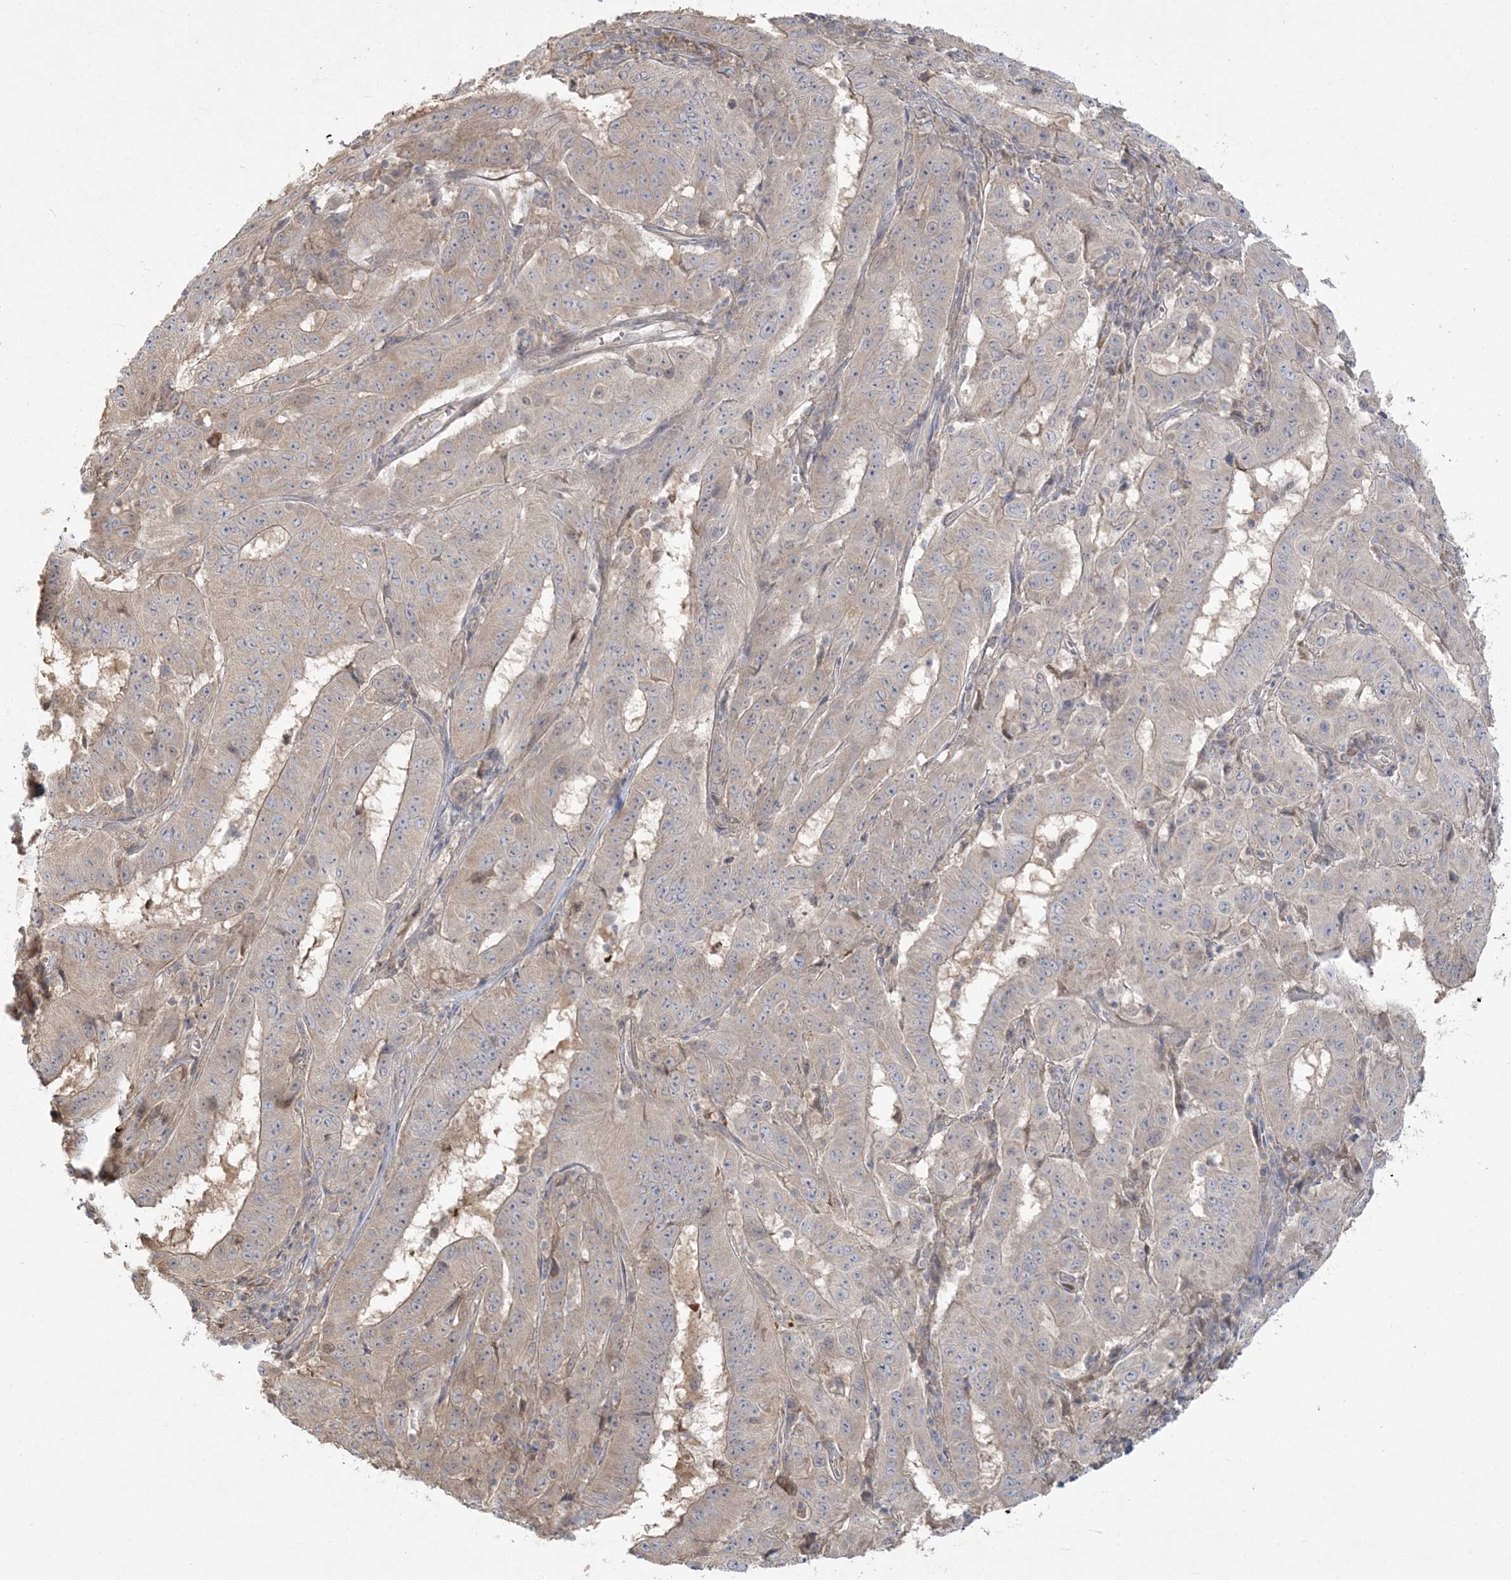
{"staining": {"intensity": "weak", "quantity": ">75%", "location": "cytoplasmic/membranous"}, "tissue": "pancreatic cancer", "cell_type": "Tumor cells", "image_type": "cancer", "snomed": [{"axis": "morphology", "description": "Adenocarcinoma, NOS"}, {"axis": "topography", "description": "Pancreas"}], "caption": "Immunohistochemistry histopathology image of pancreatic adenocarcinoma stained for a protein (brown), which displays low levels of weak cytoplasmic/membranous staining in about >75% of tumor cells.", "gene": "ZC3H6", "patient": {"sex": "male", "age": 63}}